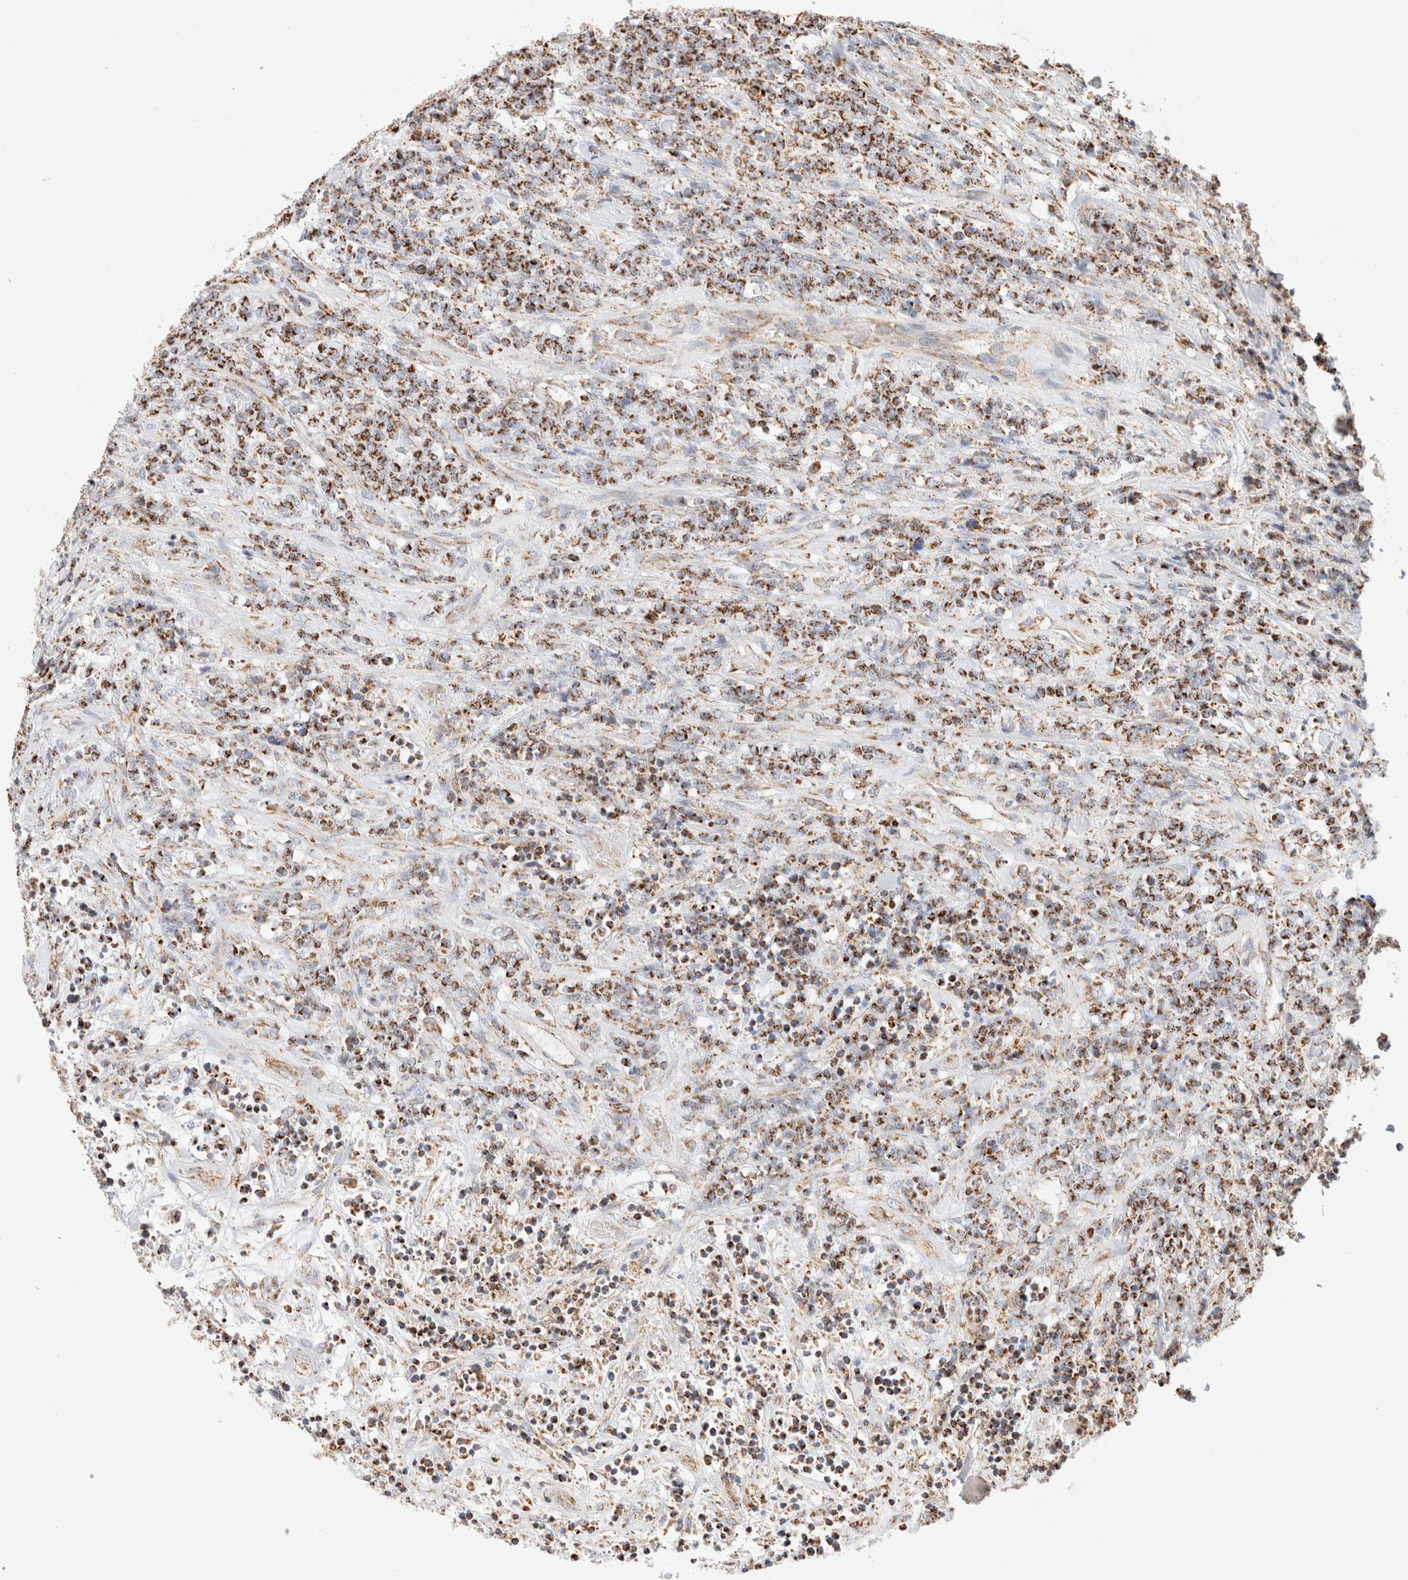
{"staining": {"intensity": "moderate", "quantity": ">75%", "location": "cytoplasmic/membranous"}, "tissue": "lymphoma", "cell_type": "Tumor cells", "image_type": "cancer", "snomed": [{"axis": "morphology", "description": "Malignant lymphoma, non-Hodgkin's type, High grade"}, {"axis": "topography", "description": "Soft tissue"}], "caption": "Moderate cytoplasmic/membranous staining is seen in approximately >75% of tumor cells in high-grade malignant lymphoma, non-Hodgkin's type. The protein of interest is shown in brown color, while the nuclei are stained blue.", "gene": "PHB2", "patient": {"sex": "male", "age": 18}}